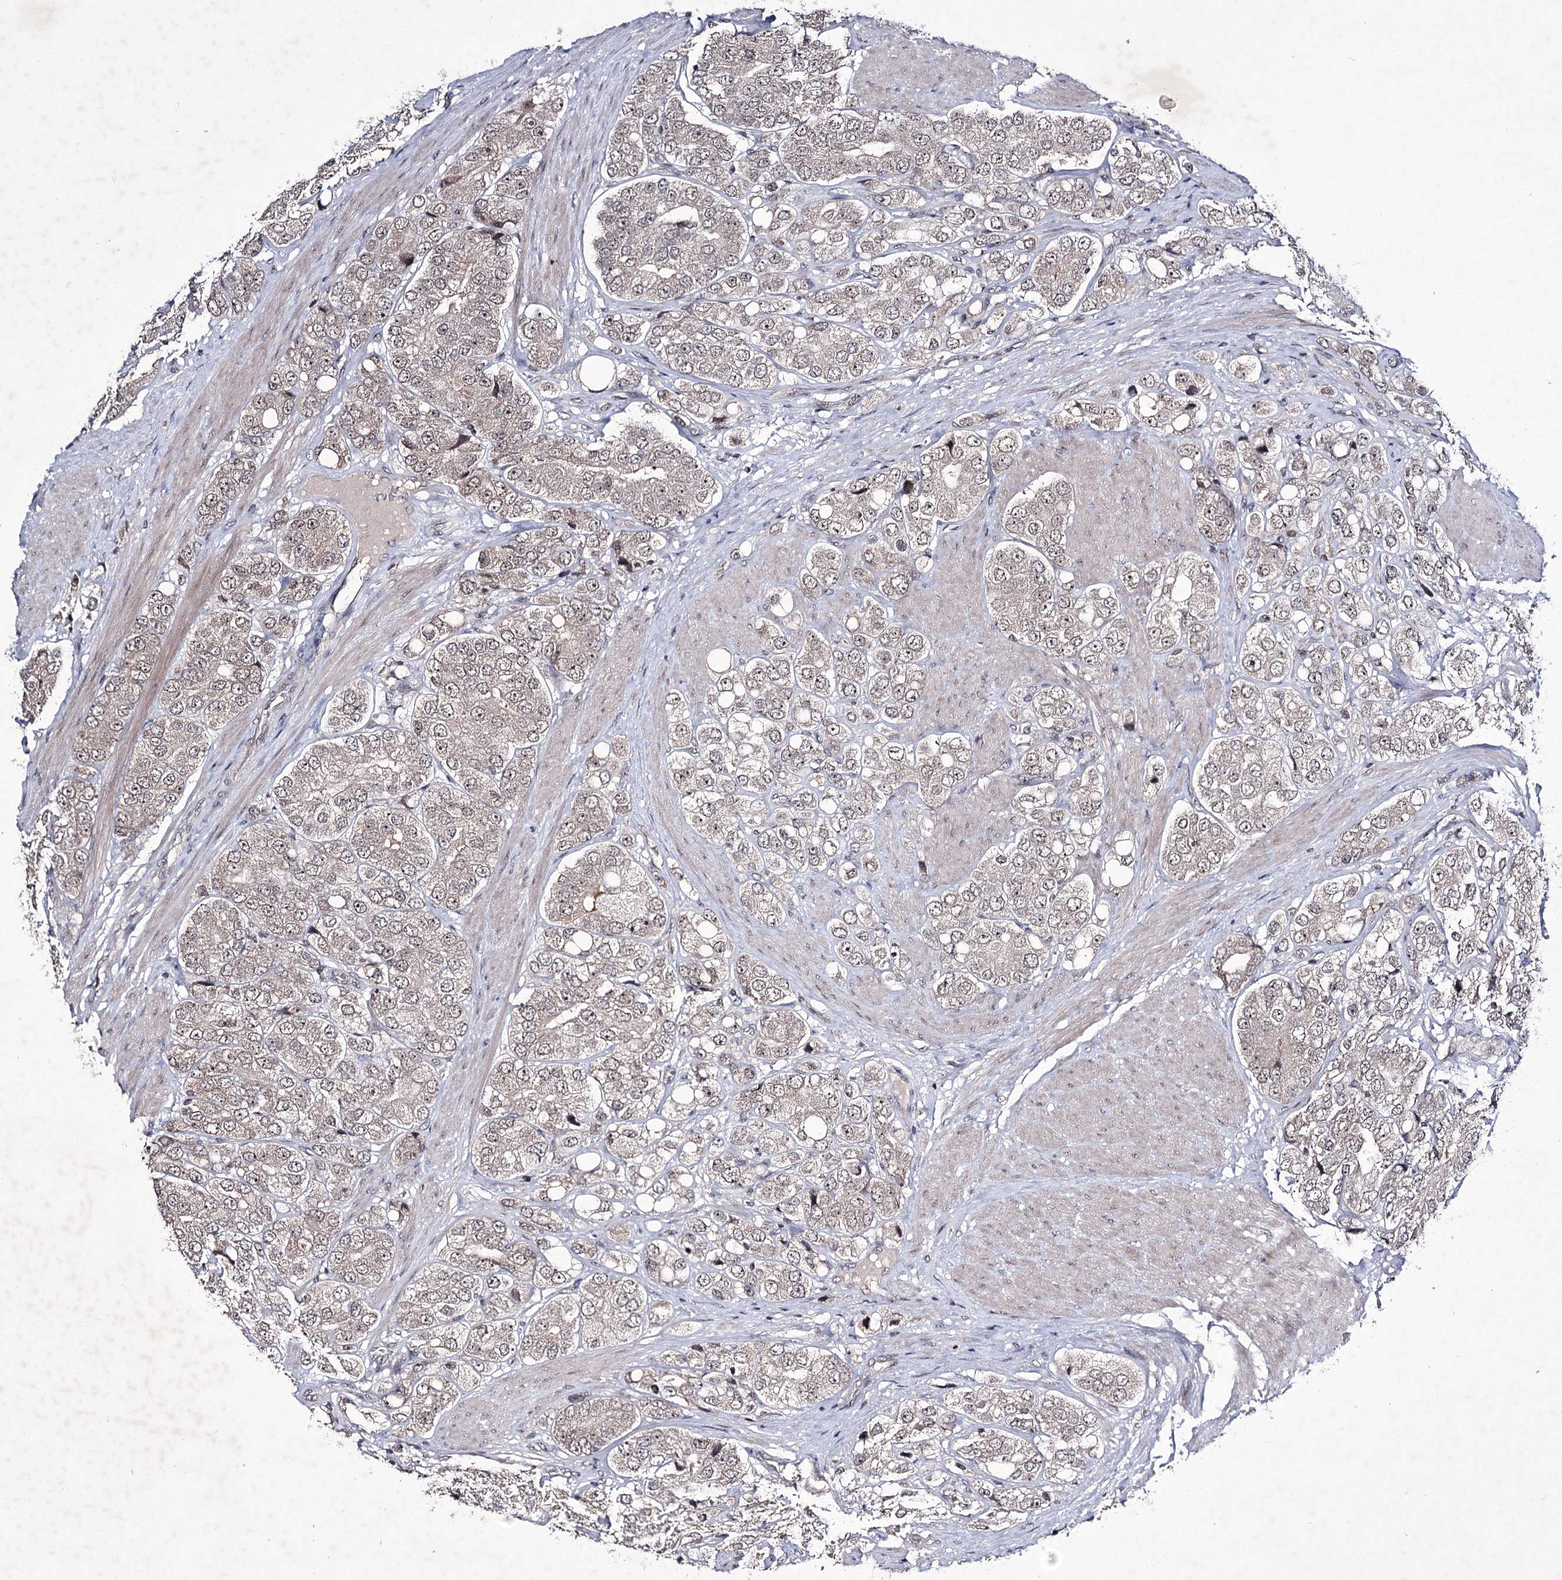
{"staining": {"intensity": "weak", "quantity": "25%-75%", "location": "cytoplasmic/membranous,nuclear"}, "tissue": "prostate cancer", "cell_type": "Tumor cells", "image_type": "cancer", "snomed": [{"axis": "morphology", "description": "Adenocarcinoma, High grade"}, {"axis": "topography", "description": "Prostate"}], "caption": "This image exhibits immunohistochemistry staining of prostate adenocarcinoma (high-grade), with low weak cytoplasmic/membranous and nuclear expression in approximately 25%-75% of tumor cells.", "gene": "VGLL4", "patient": {"sex": "male", "age": 50}}